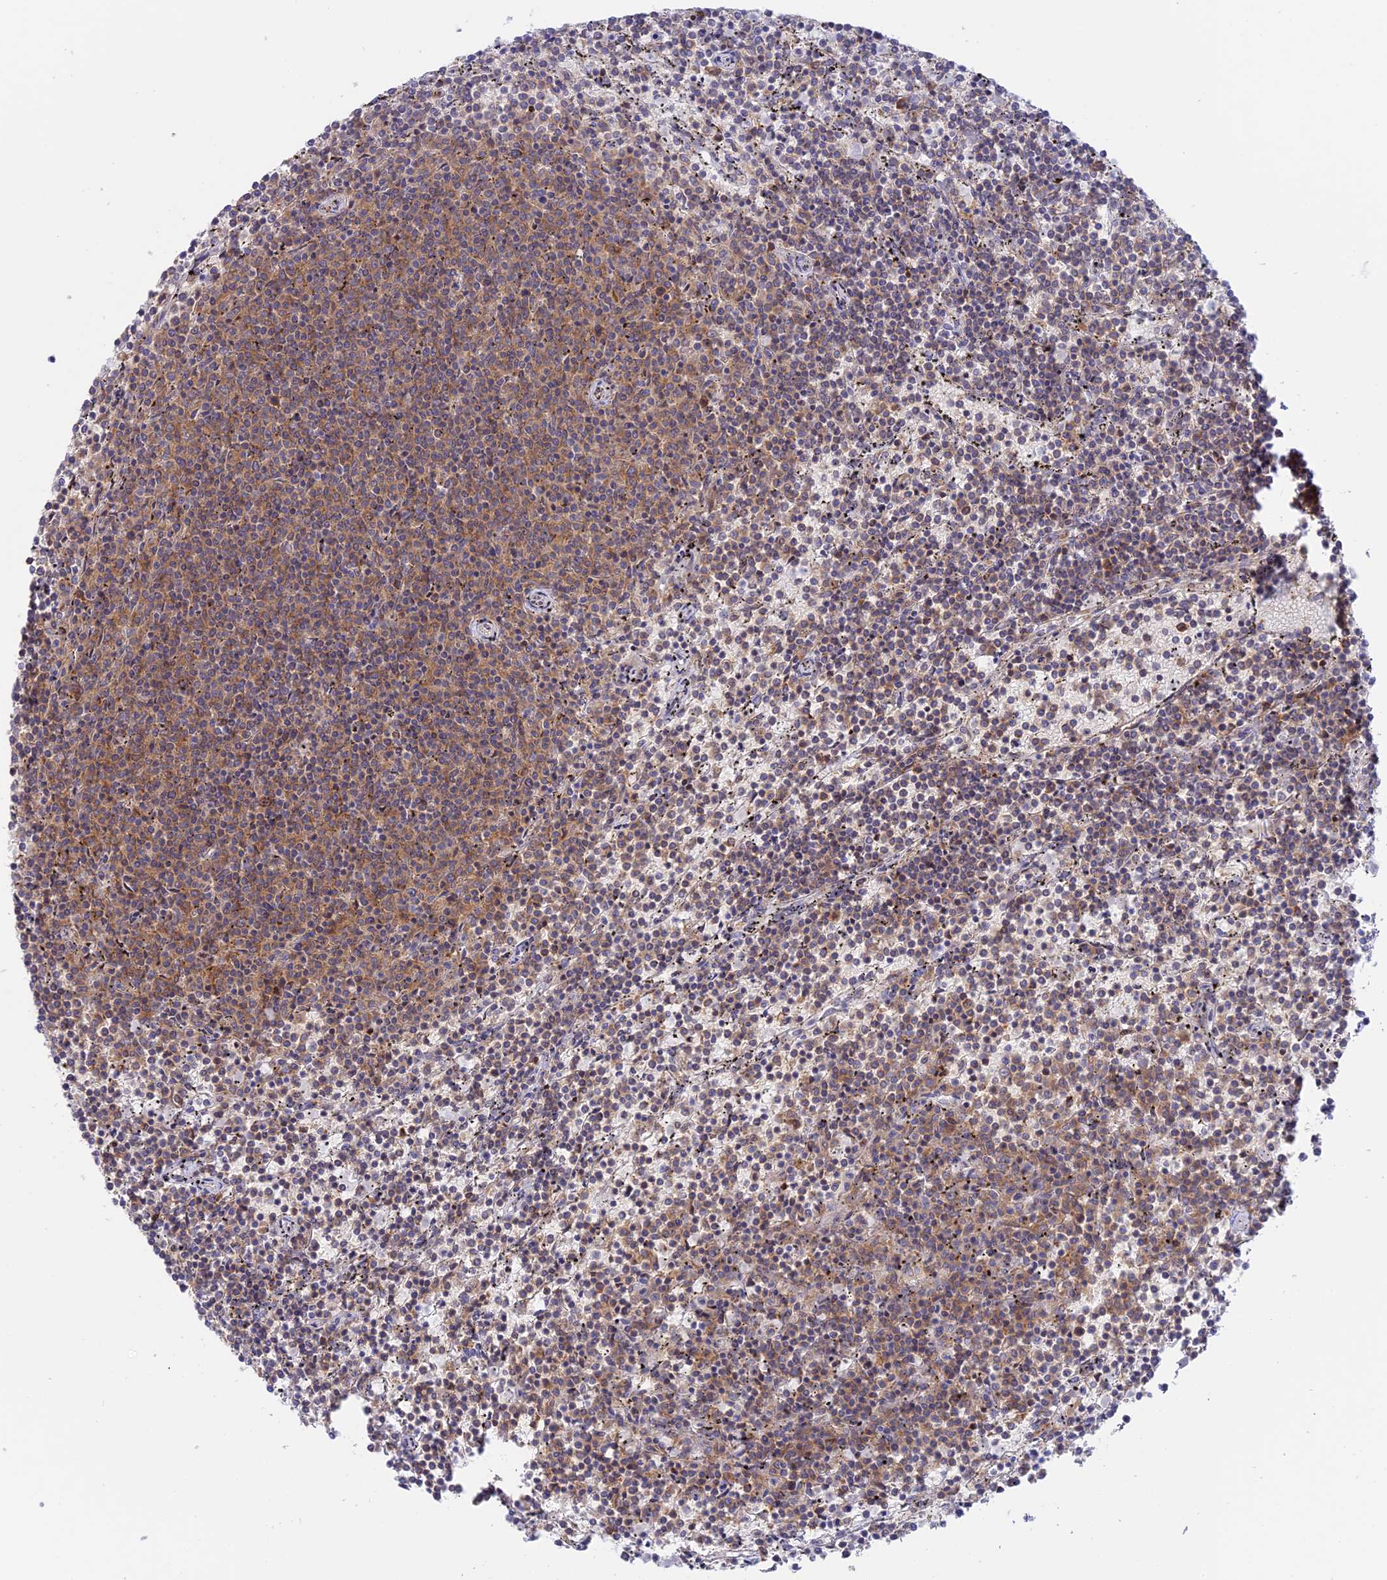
{"staining": {"intensity": "moderate", "quantity": "25%-75%", "location": "cytoplasmic/membranous"}, "tissue": "lymphoma", "cell_type": "Tumor cells", "image_type": "cancer", "snomed": [{"axis": "morphology", "description": "Malignant lymphoma, non-Hodgkin's type, Low grade"}, {"axis": "topography", "description": "Spleen"}], "caption": "Protein staining displays moderate cytoplasmic/membranous staining in about 25%-75% of tumor cells in malignant lymphoma, non-Hodgkin's type (low-grade).", "gene": "GMIP", "patient": {"sex": "female", "age": 50}}